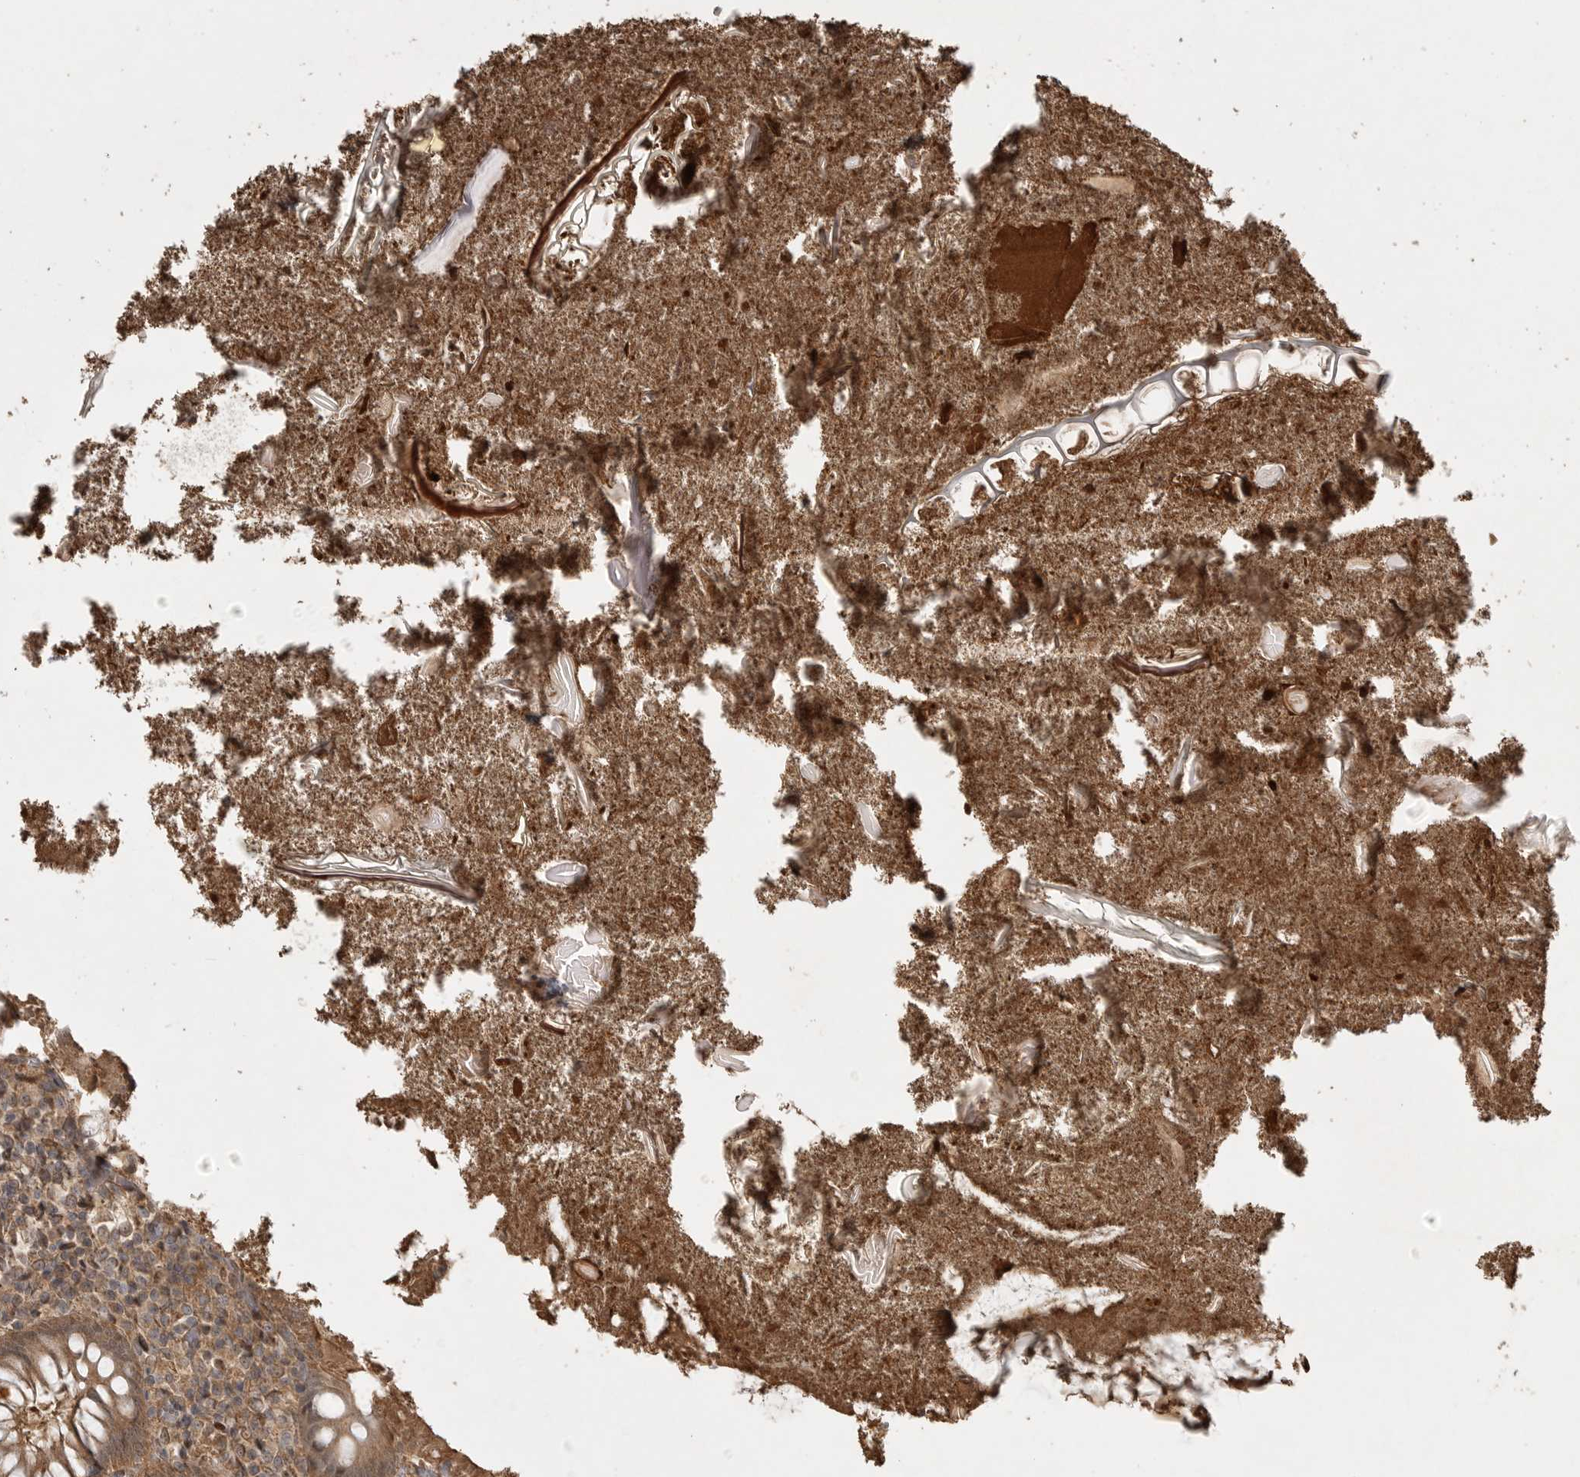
{"staining": {"intensity": "moderate", "quantity": ">75%", "location": "cytoplasmic/membranous"}, "tissue": "appendix", "cell_type": "Glandular cells", "image_type": "normal", "snomed": [{"axis": "morphology", "description": "Normal tissue, NOS"}, {"axis": "topography", "description": "Appendix"}], "caption": "DAB immunohistochemical staining of normal appendix reveals moderate cytoplasmic/membranous protein staining in approximately >75% of glandular cells.", "gene": "LLGL1", "patient": {"sex": "female", "age": 17}}